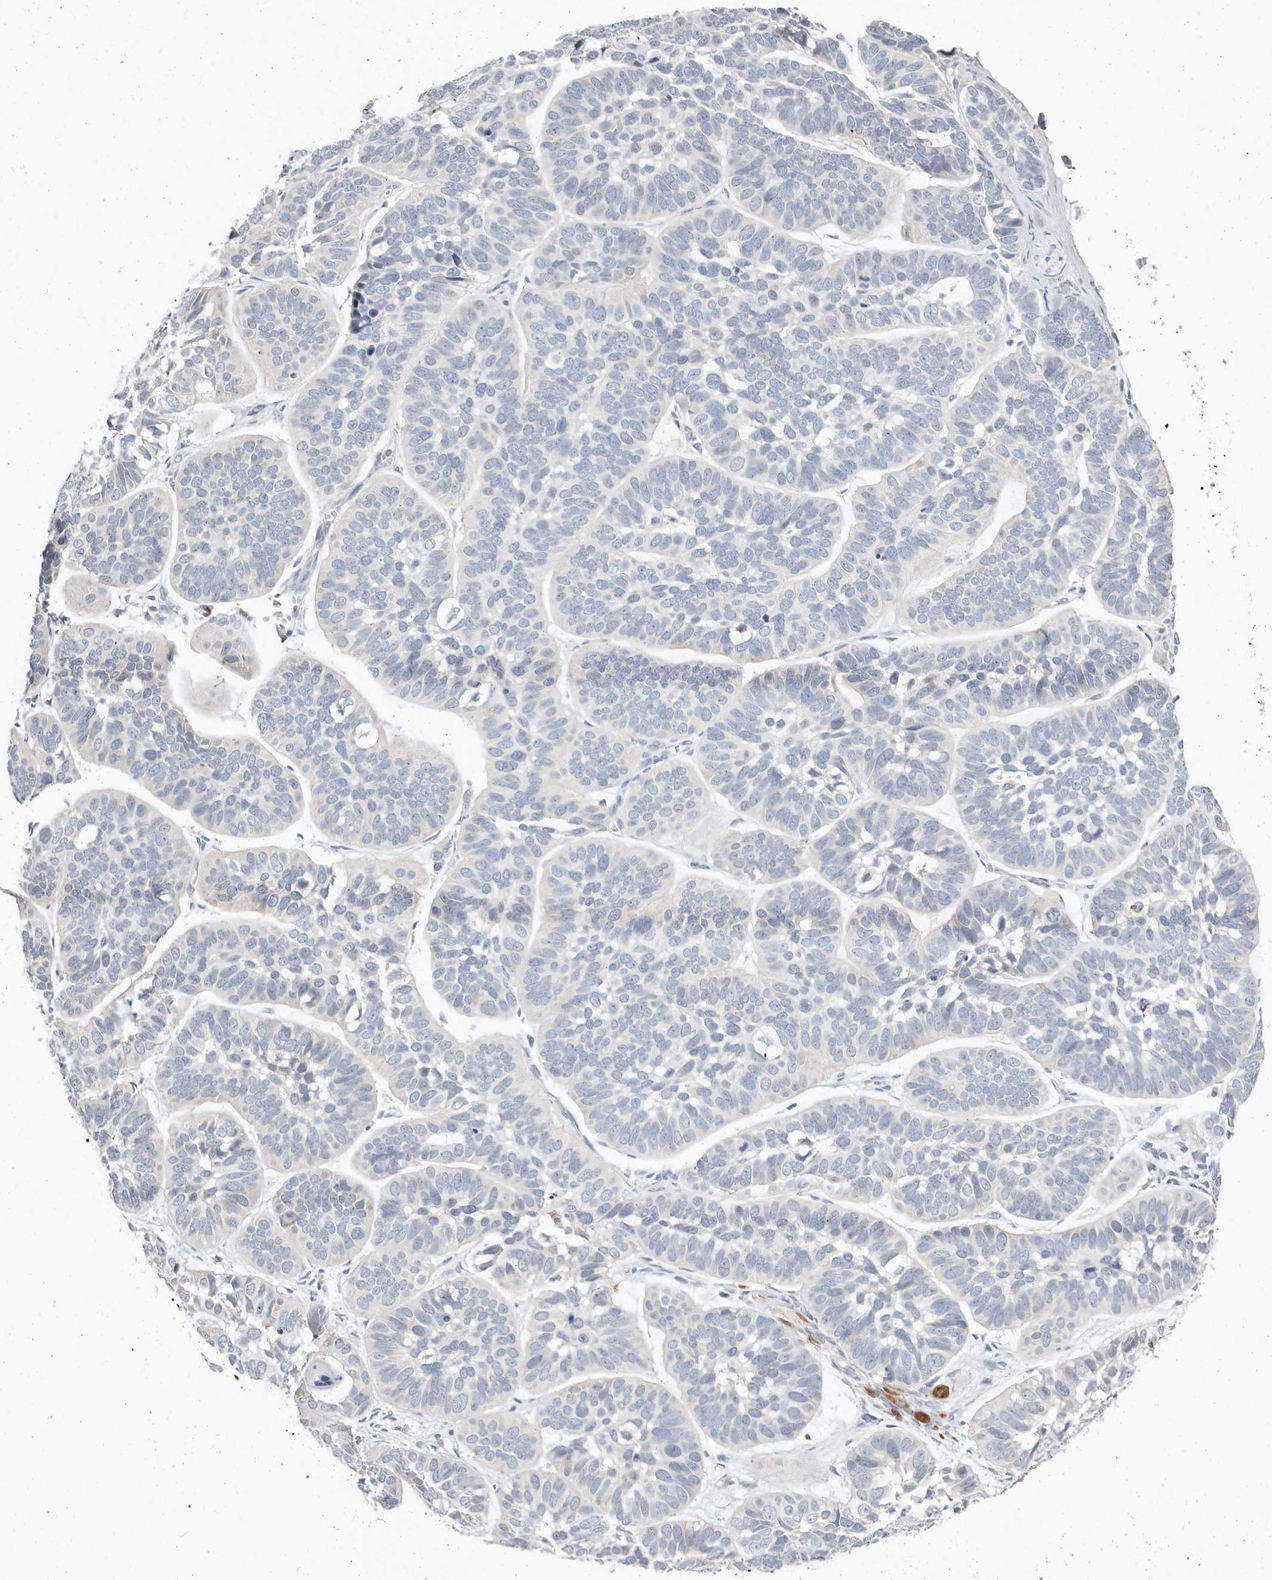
{"staining": {"intensity": "negative", "quantity": "none", "location": "none"}, "tissue": "skin cancer", "cell_type": "Tumor cells", "image_type": "cancer", "snomed": [{"axis": "morphology", "description": "Basal cell carcinoma"}, {"axis": "topography", "description": "Skin"}], "caption": "This photomicrograph is of basal cell carcinoma (skin) stained with immunohistochemistry to label a protein in brown with the nuclei are counter-stained blue. There is no positivity in tumor cells. Brightfield microscopy of immunohistochemistry (IHC) stained with DAB (brown) and hematoxylin (blue), captured at high magnification.", "gene": "TMEM63B", "patient": {"sex": "male", "age": 62}}